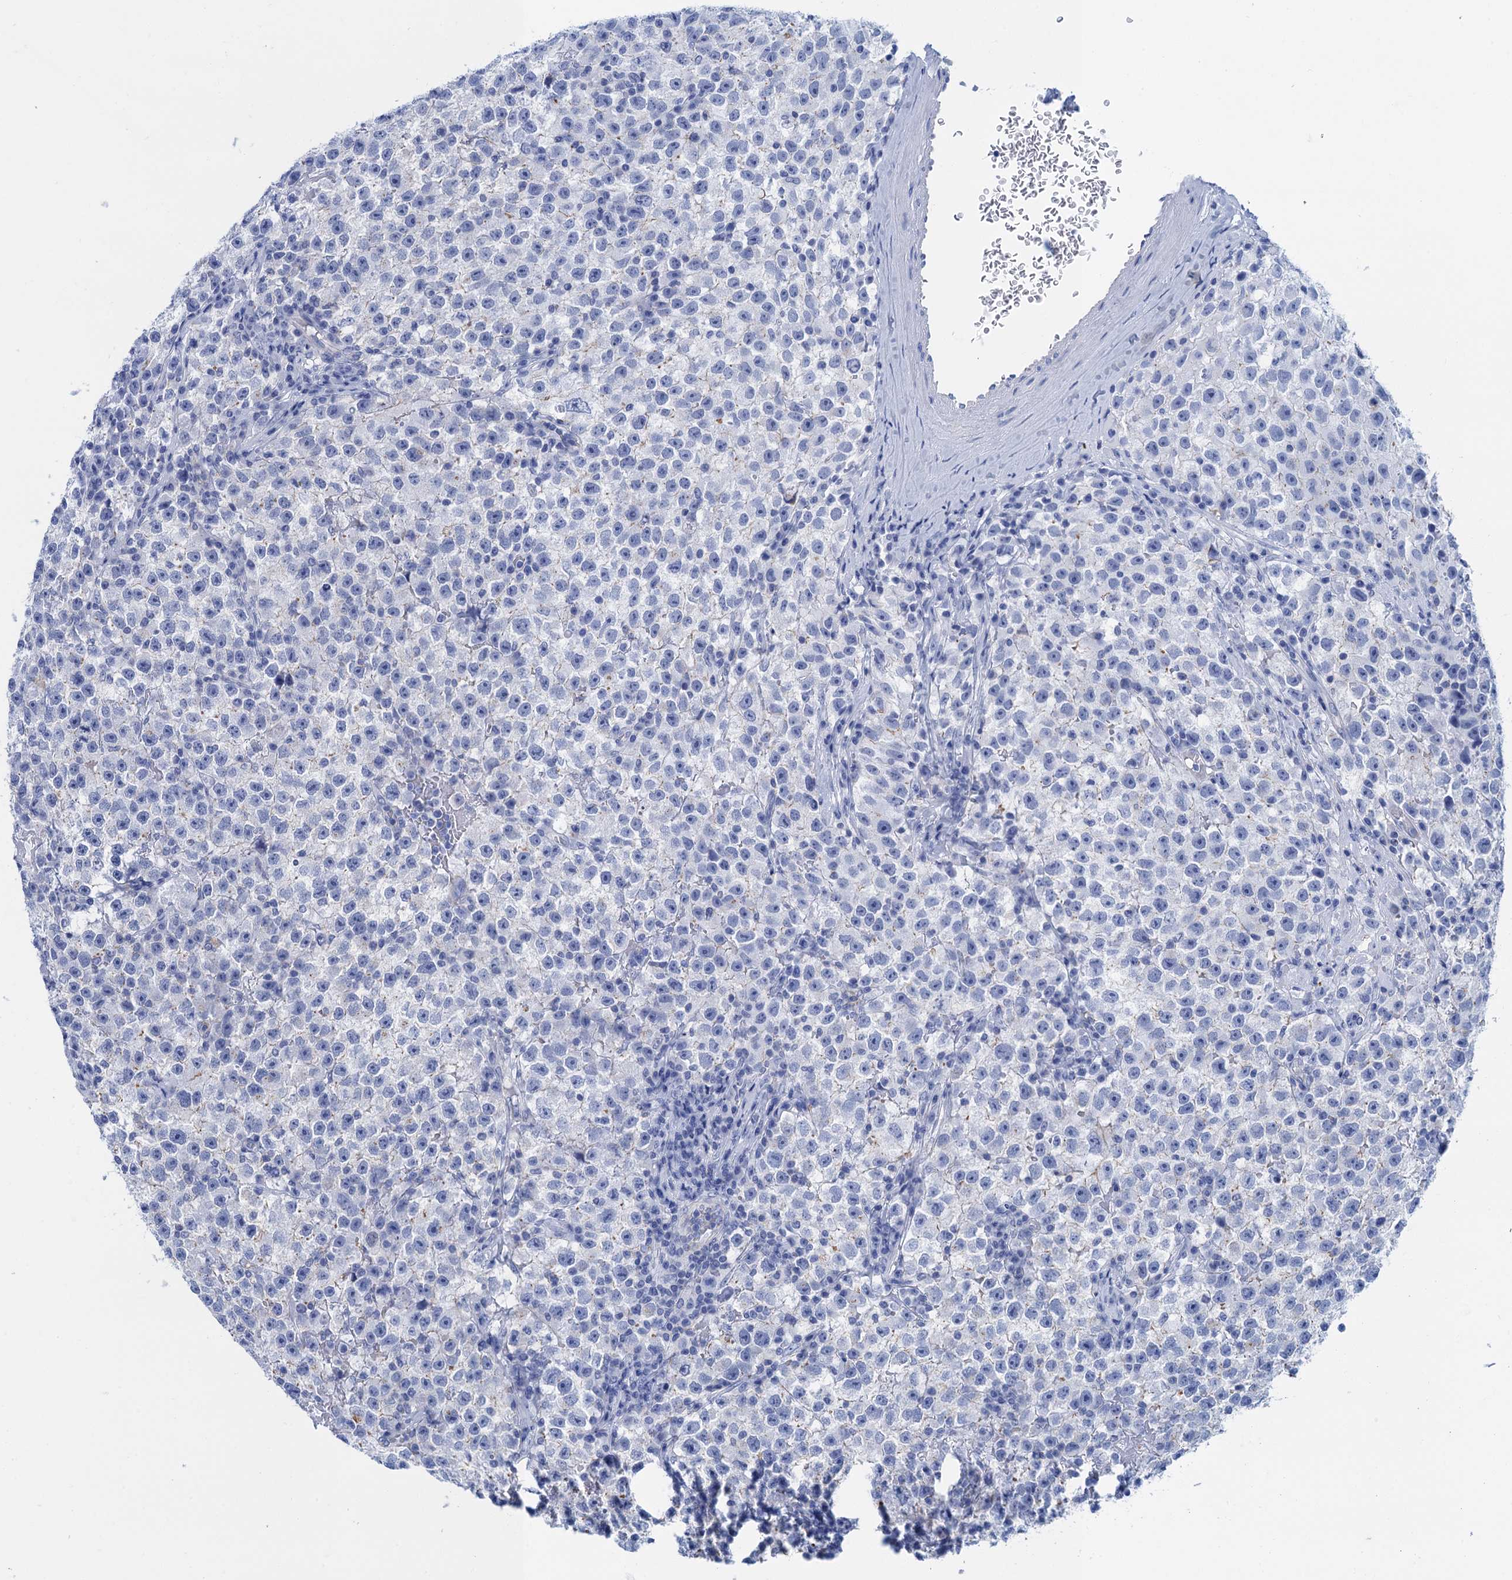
{"staining": {"intensity": "negative", "quantity": "none", "location": "none"}, "tissue": "testis cancer", "cell_type": "Tumor cells", "image_type": "cancer", "snomed": [{"axis": "morphology", "description": "Seminoma, NOS"}, {"axis": "topography", "description": "Testis"}], "caption": "Testis cancer stained for a protein using immunohistochemistry (IHC) displays no staining tumor cells.", "gene": "CALML5", "patient": {"sex": "male", "age": 22}}